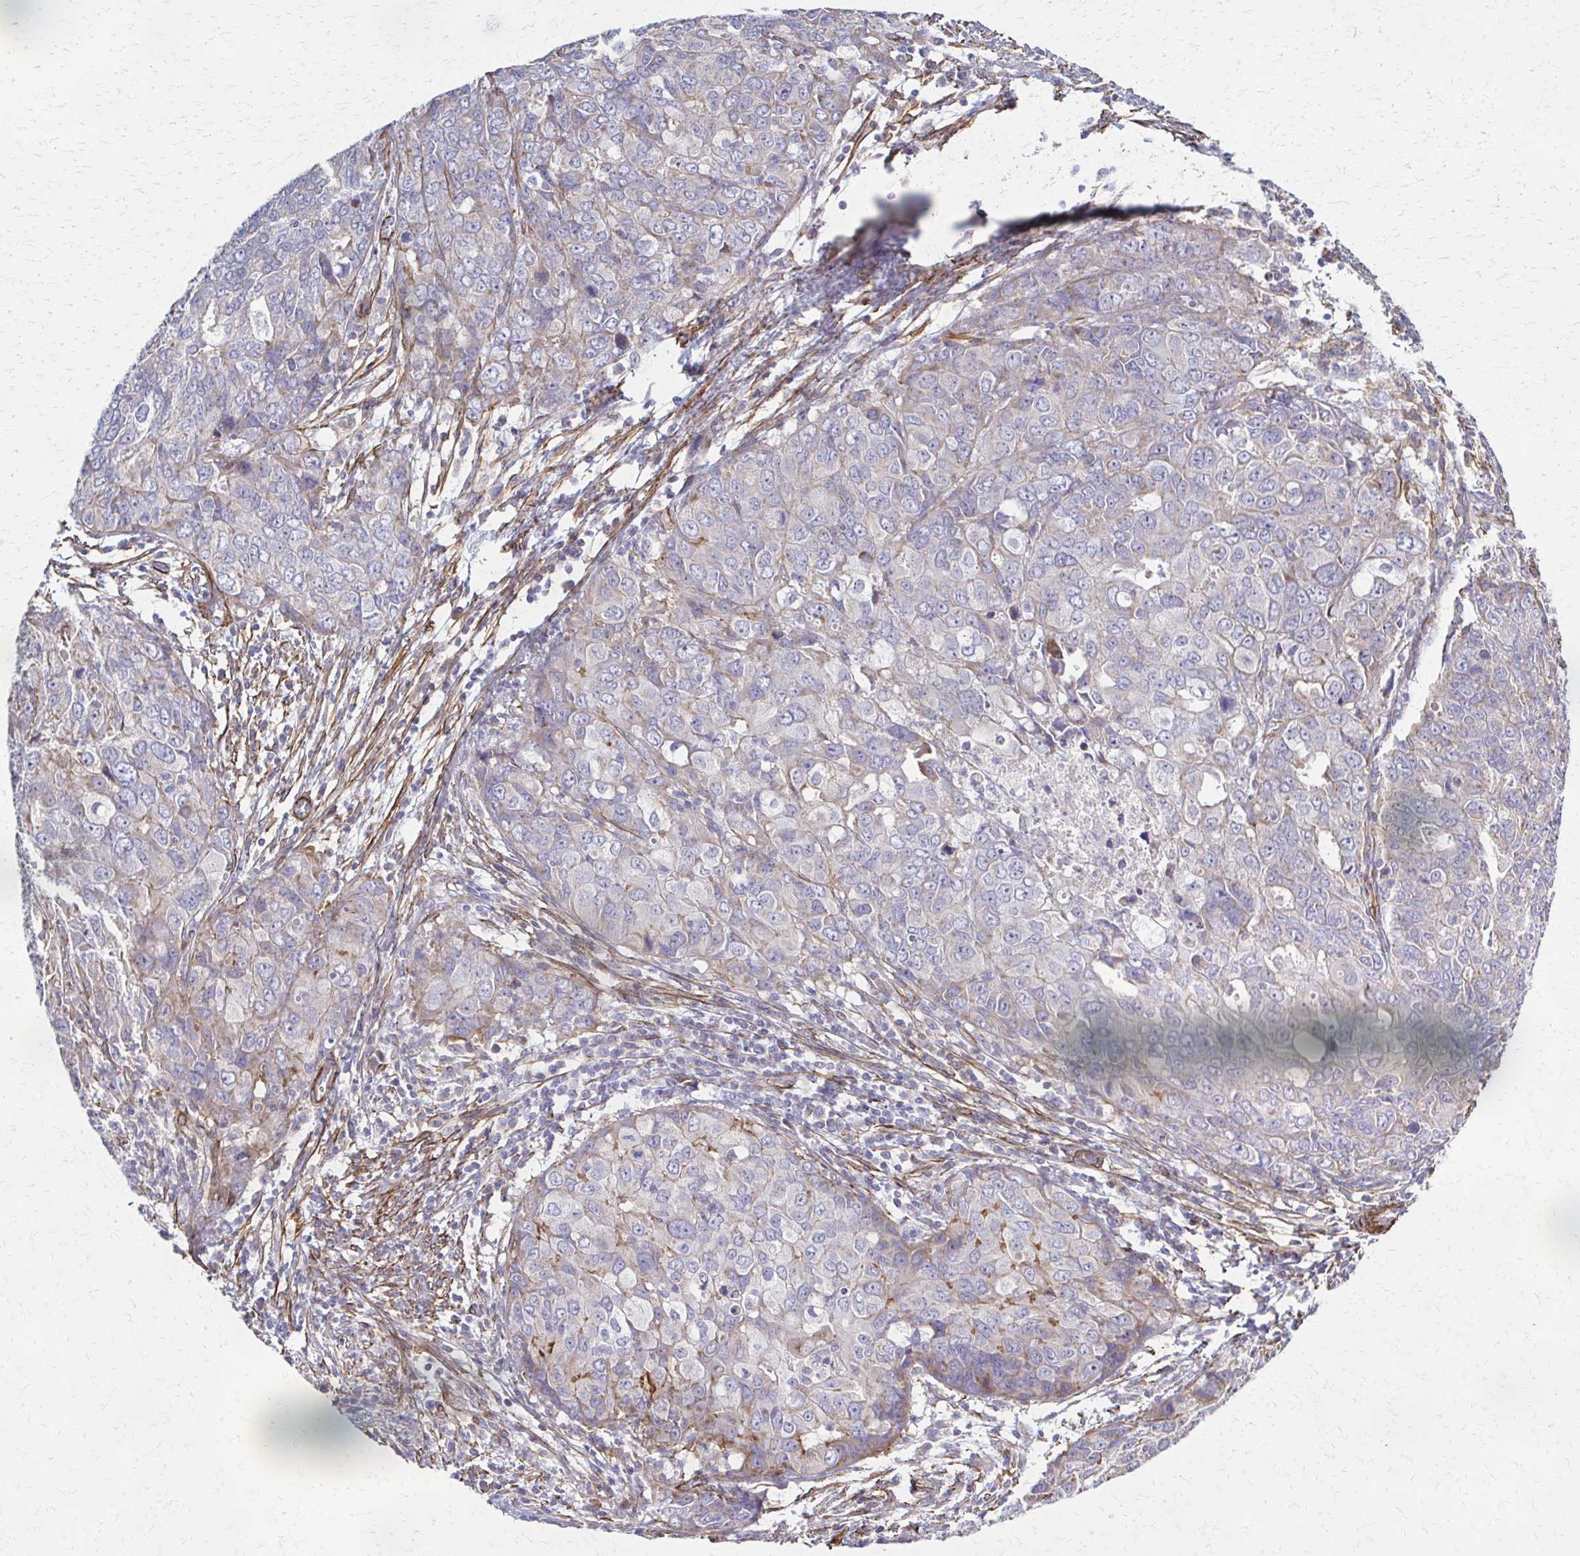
{"staining": {"intensity": "negative", "quantity": "none", "location": "none"}, "tissue": "endometrial cancer", "cell_type": "Tumor cells", "image_type": "cancer", "snomed": [{"axis": "morphology", "description": "Adenocarcinoma, NOS"}, {"axis": "topography", "description": "Uterus"}], "caption": "DAB immunohistochemical staining of endometrial adenocarcinoma displays no significant expression in tumor cells.", "gene": "TIMMDC1", "patient": {"sex": "female", "age": 79}}